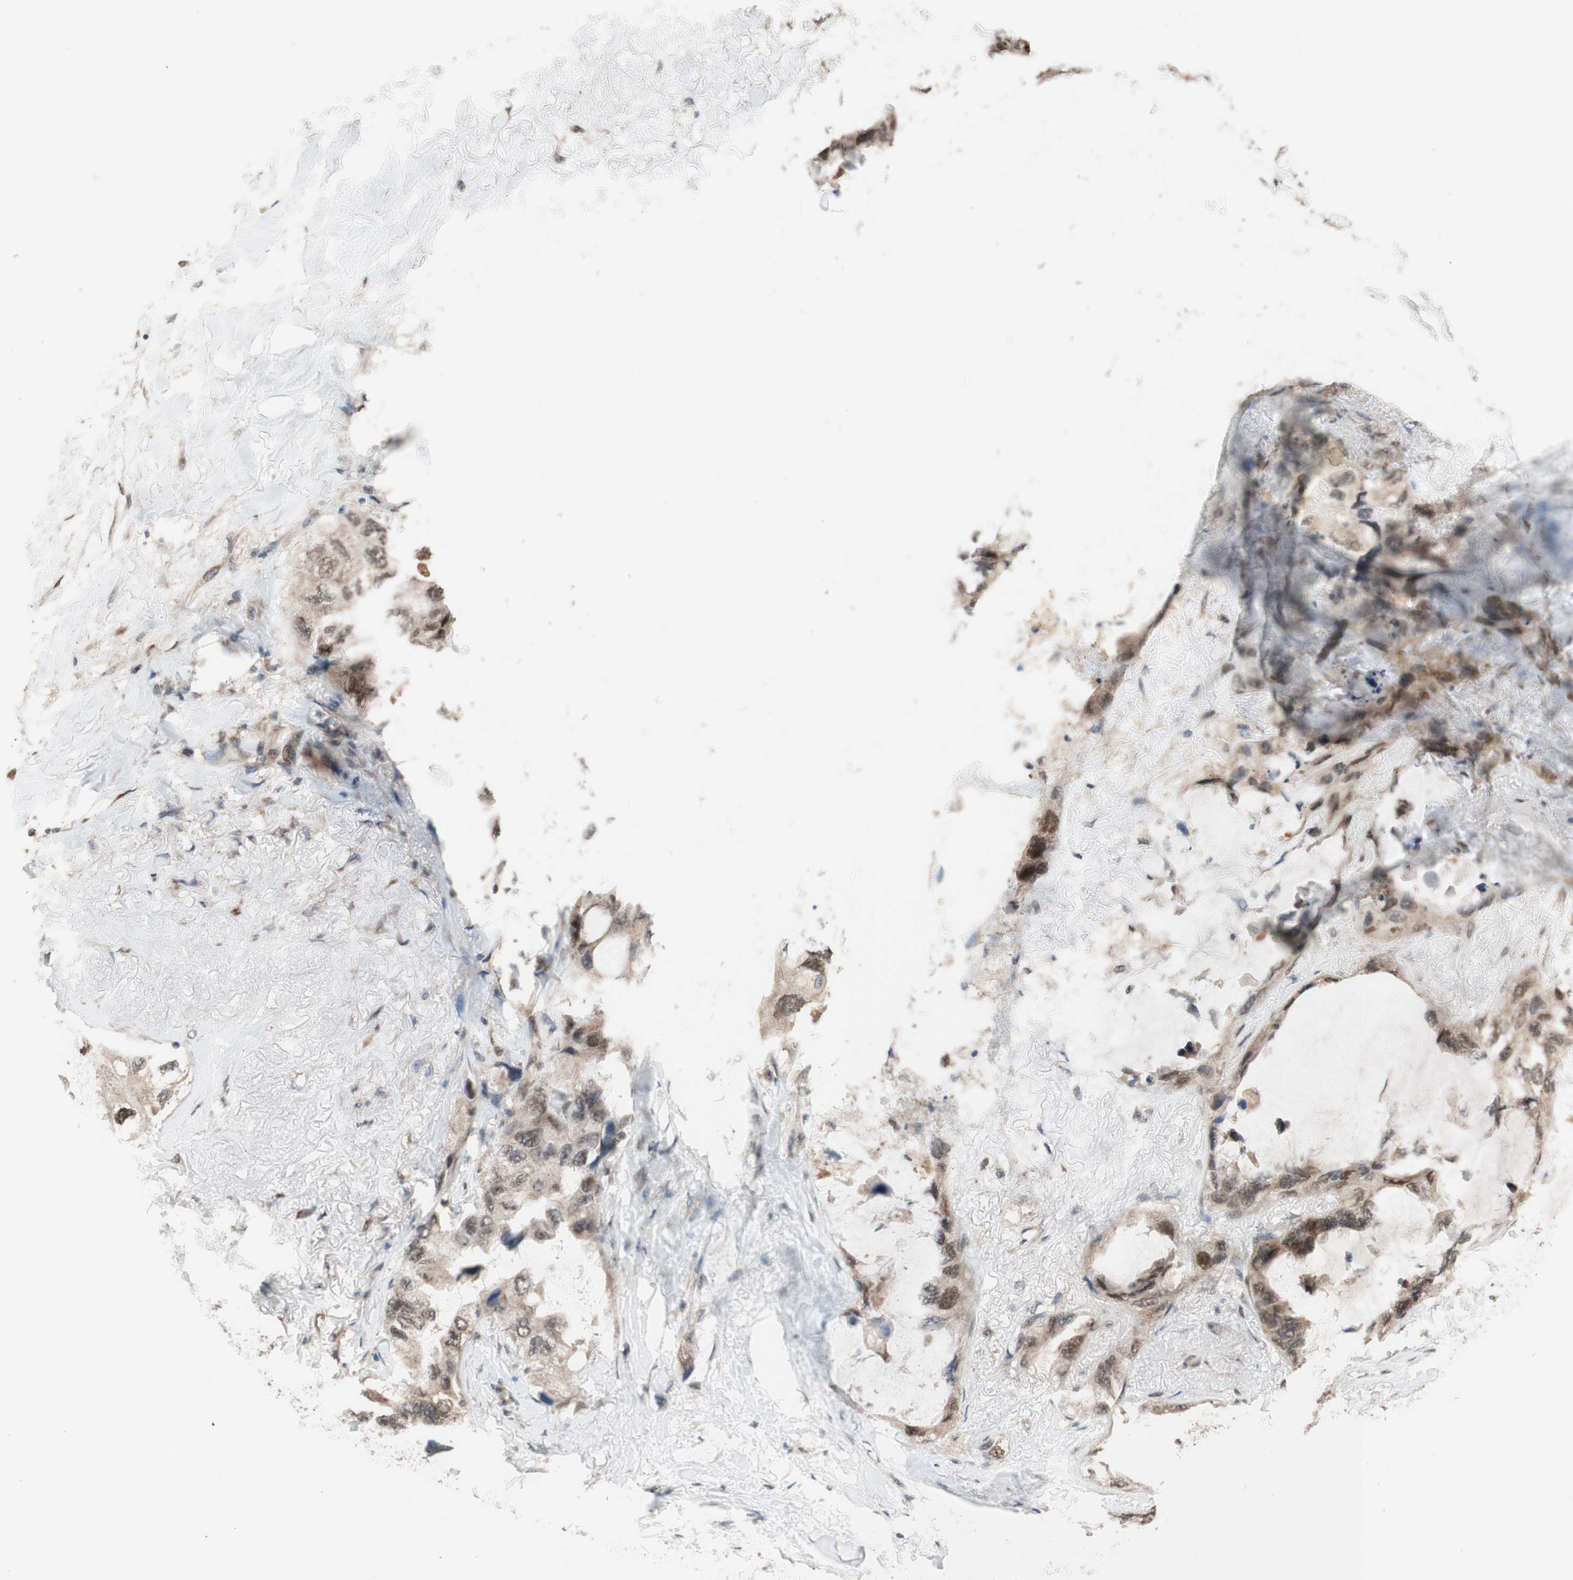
{"staining": {"intensity": "moderate", "quantity": "25%-75%", "location": "cytoplasmic/membranous"}, "tissue": "lung cancer", "cell_type": "Tumor cells", "image_type": "cancer", "snomed": [{"axis": "morphology", "description": "Squamous cell carcinoma, NOS"}, {"axis": "topography", "description": "Lung"}], "caption": "Human squamous cell carcinoma (lung) stained with a protein marker reveals moderate staining in tumor cells.", "gene": "CCNC", "patient": {"sex": "female", "age": 73}}